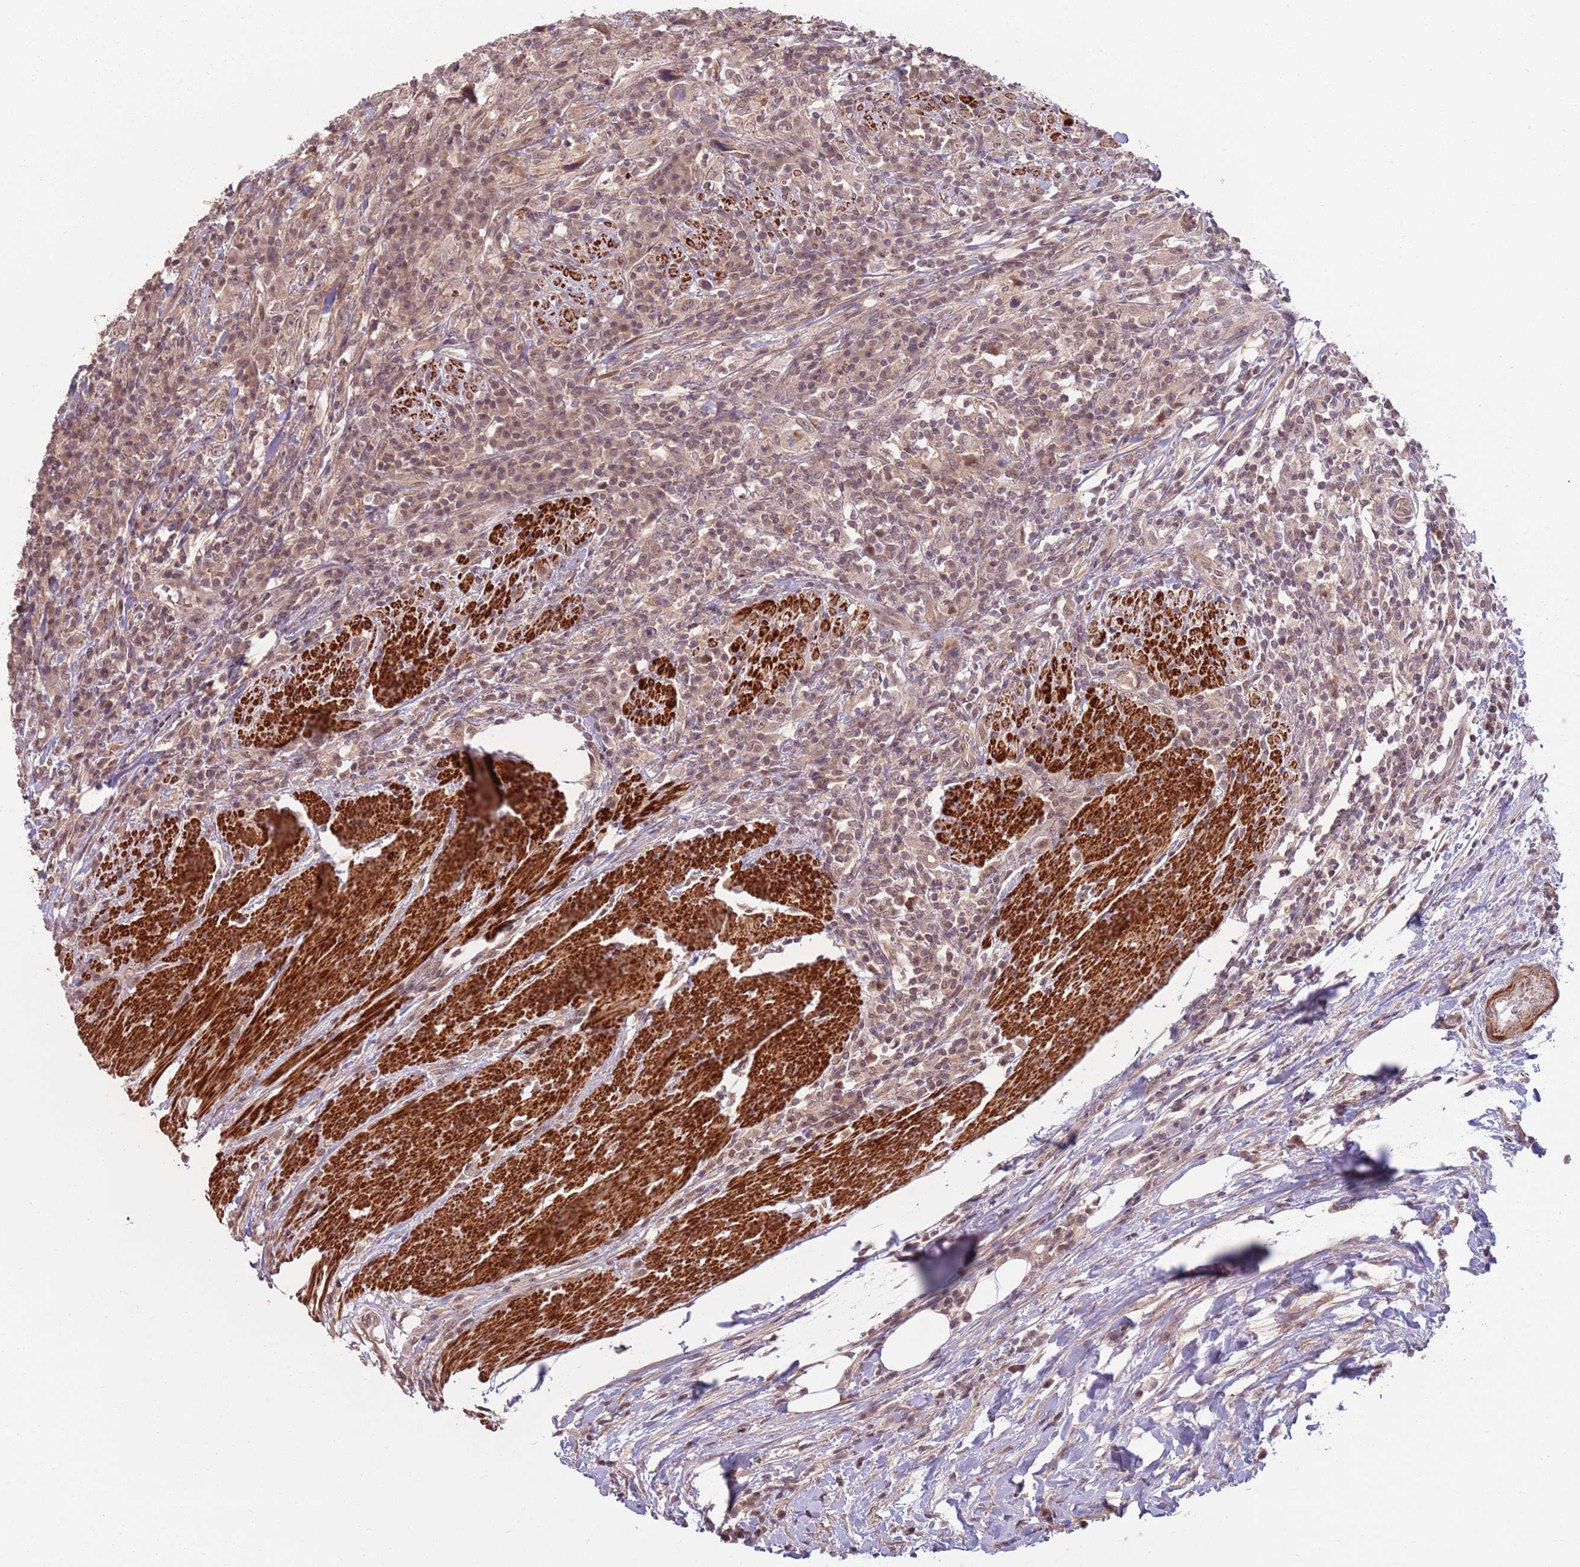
{"staining": {"intensity": "weak", "quantity": ">75%", "location": "cytoplasmic/membranous,nuclear"}, "tissue": "urothelial cancer", "cell_type": "Tumor cells", "image_type": "cancer", "snomed": [{"axis": "morphology", "description": "Urothelial carcinoma, High grade"}, {"axis": "topography", "description": "Urinary bladder"}], "caption": "High-grade urothelial carcinoma stained with a protein marker demonstrates weak staining in tumor cells.", "gene": "CCDC154", "patient": {"sex": "male", "age": 61}}